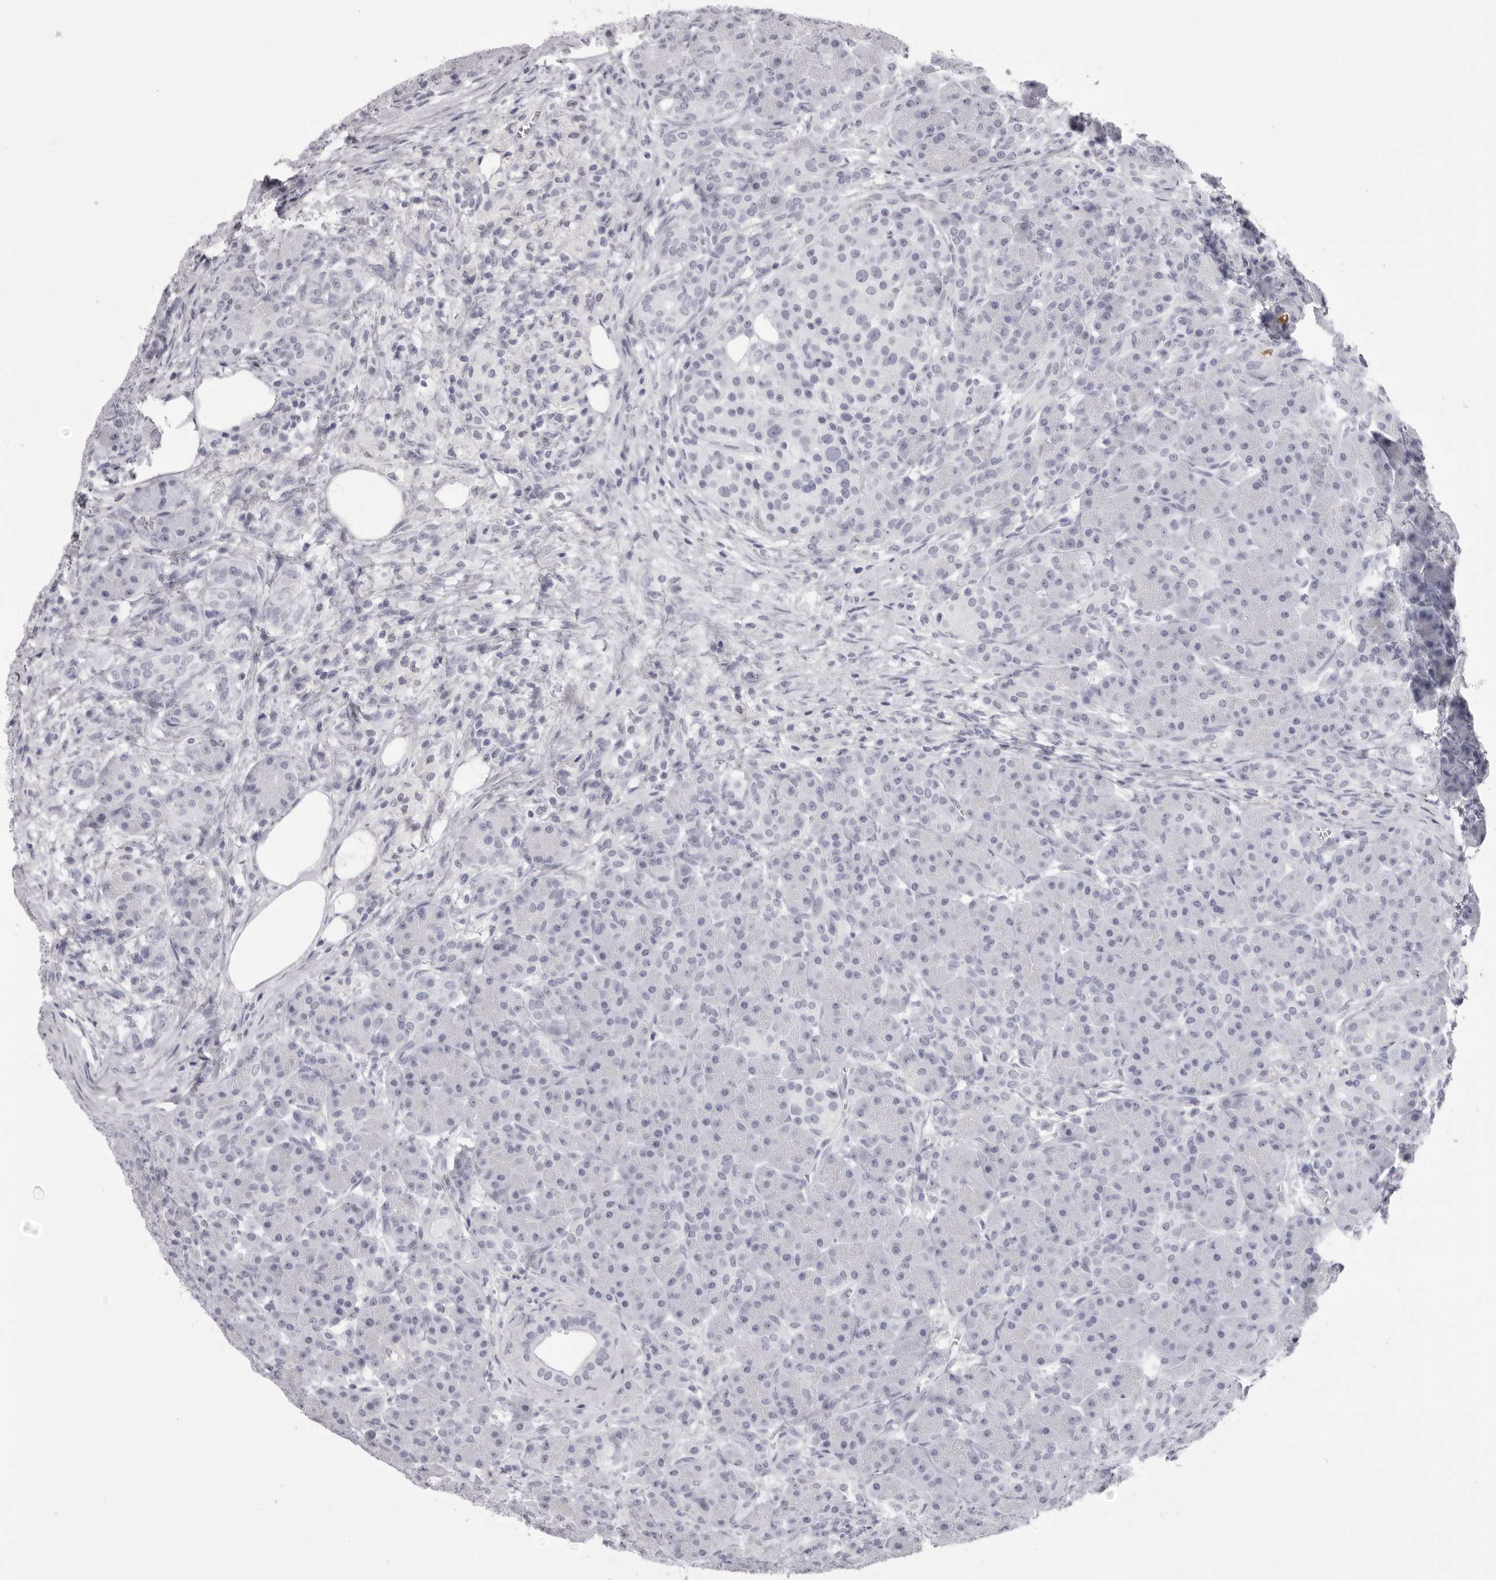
{"staining": {"intensity": "negative", "quantity": "none", "location": "none"}, "tissue": "pancreas", "cell_type": "Exocrine glandular cells", "image_type": "normal", "snomed": [{"axis": "morphology", "description": "Normal tissue, NOS"}, {"axis": "topography", "description": "Pancreas"}], "caption": "DAB immunohistochemical staining of benign human pancreas displays no significant staining in exocrine glandular cells. (Immunohistochemistry, brightfield microscopy, high magnification).", "gene": "TMOD4", "patient": {"sex": "male", "age": 63}}